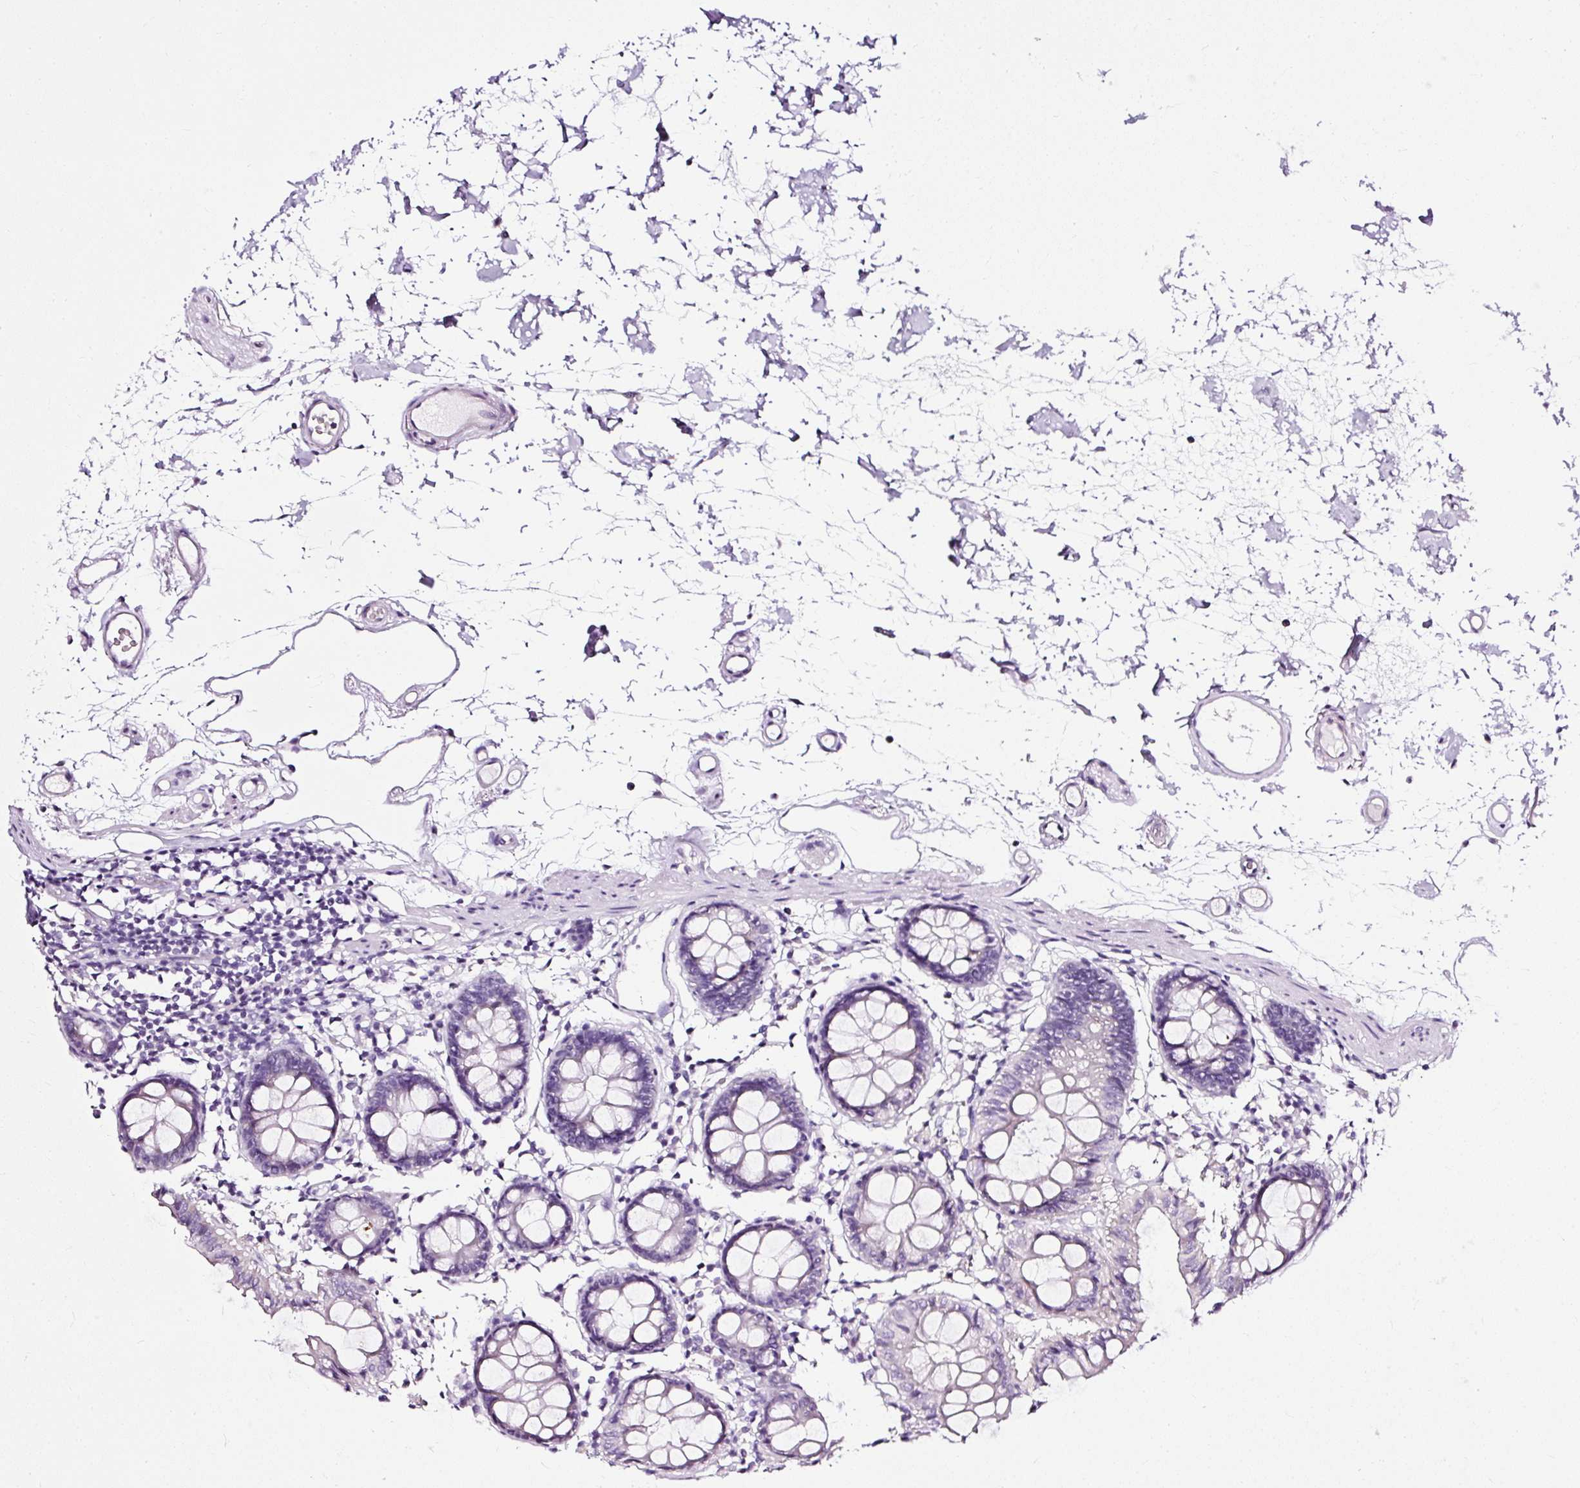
{"staining": {"intensity": "negative", "quantity": "none", "location": "none"}, "tissue": "colon", "cell_type": "Endothelial cells", "image_type": "normal", "snomed": [{"axis": "morphology", "description": "Normal tissue, NOS"}, {"axis": "topography", "description": "Colon"}], "caption": "Colon stained for a protein using immunohistochemistry (IHC) displays no staining endothelial cells.", "gene": "ATP2A1", "patient": {"sex": "female", "age": 84}}